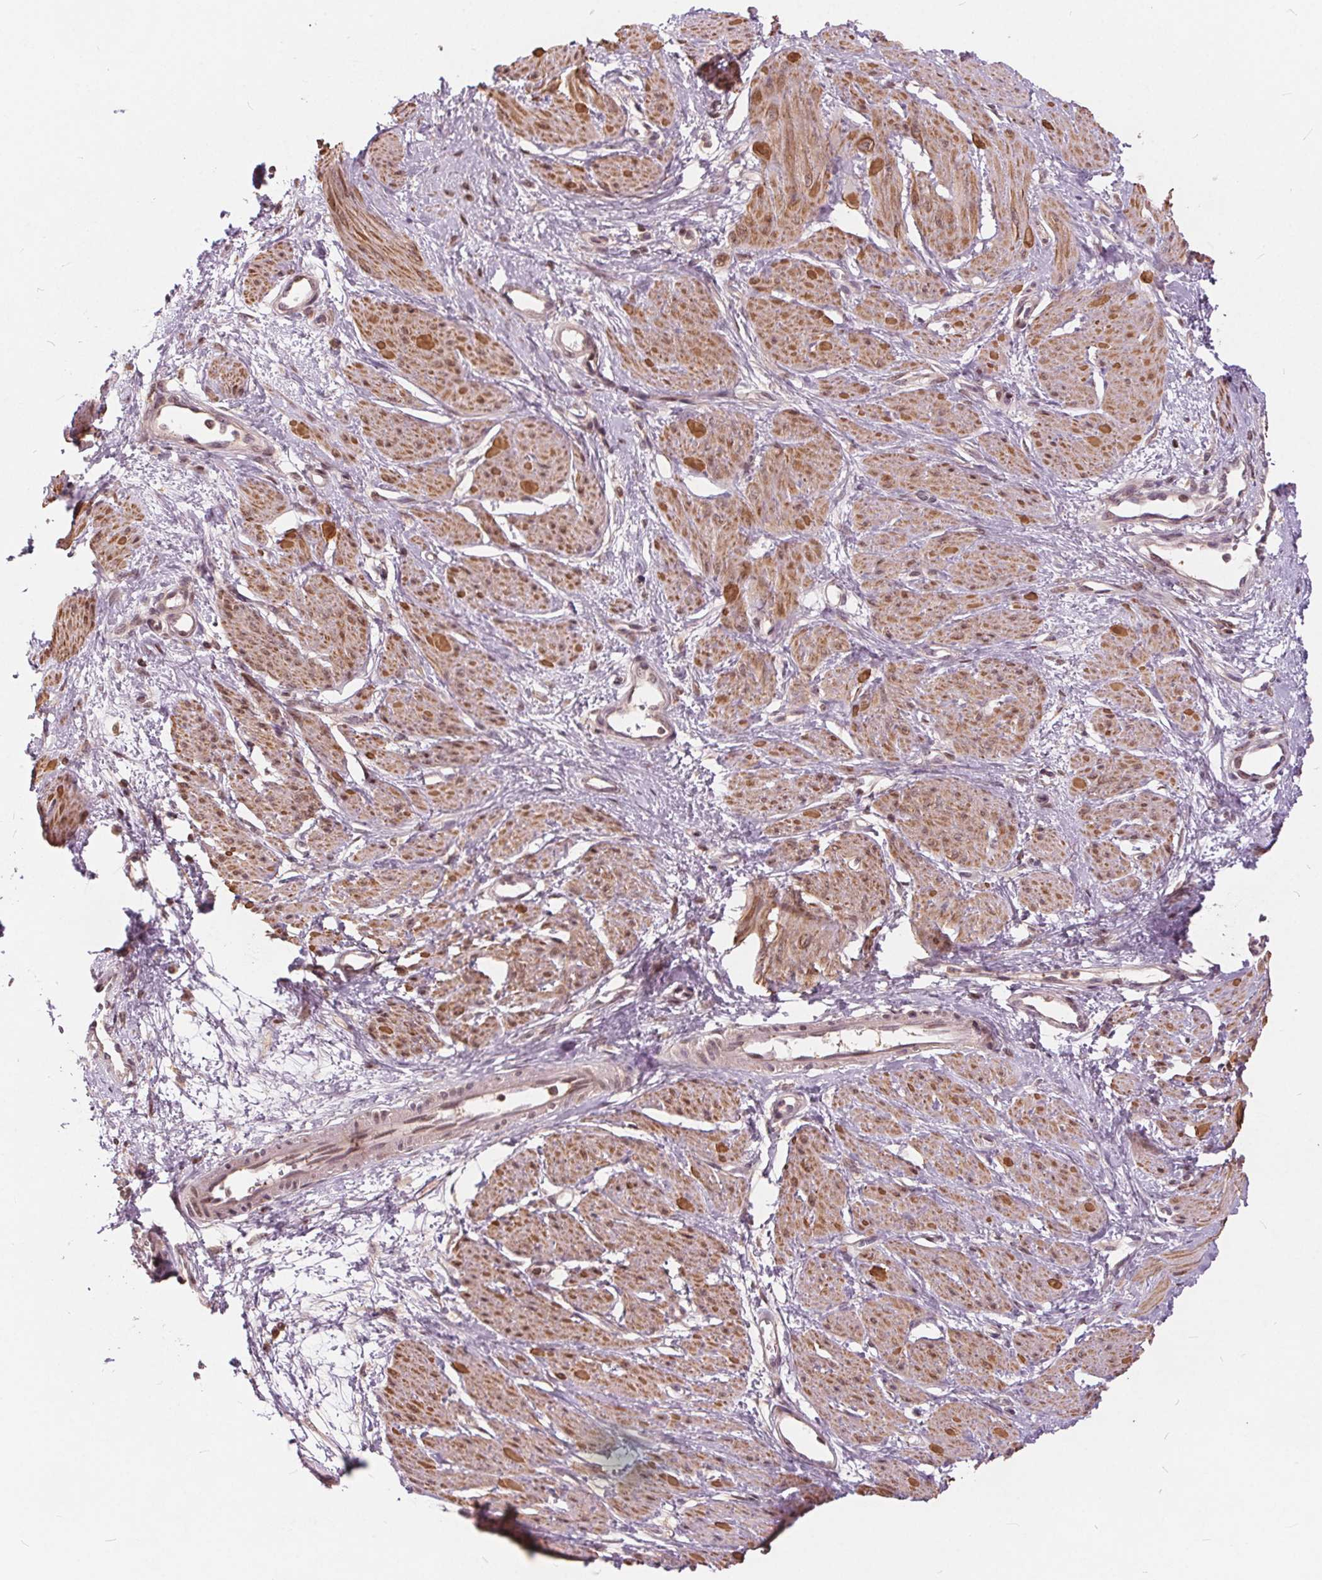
{"staining": {"intensity": "moderate", "quantity": ">75%", "location": "cytoplasmic/membranous,nuclear"}, "tissue": "smooth muscle", "cell_type": "Smooth muscle cells", "image_type": "normal", "snomed": [{"axis": "morphology", "description": "Normal tissue, NOS"}, {"axis": "topography", "description": "Smooth muscle"}, {"axis": "topography", "description": "Uterus"}], "caption": "Smooth muscle stained for a protein exhibits moderate cytoplasmic/membranous,nuclear positivity in smooth muscle cells. Using DAB (3,3'-diaminobenzidine) (brown) and hematoxylin (blue) stains, captured at high magnification using brightfield microscopy.", "gene": "HIF1AN", "patient": {"sex": "female", "age": 39}}